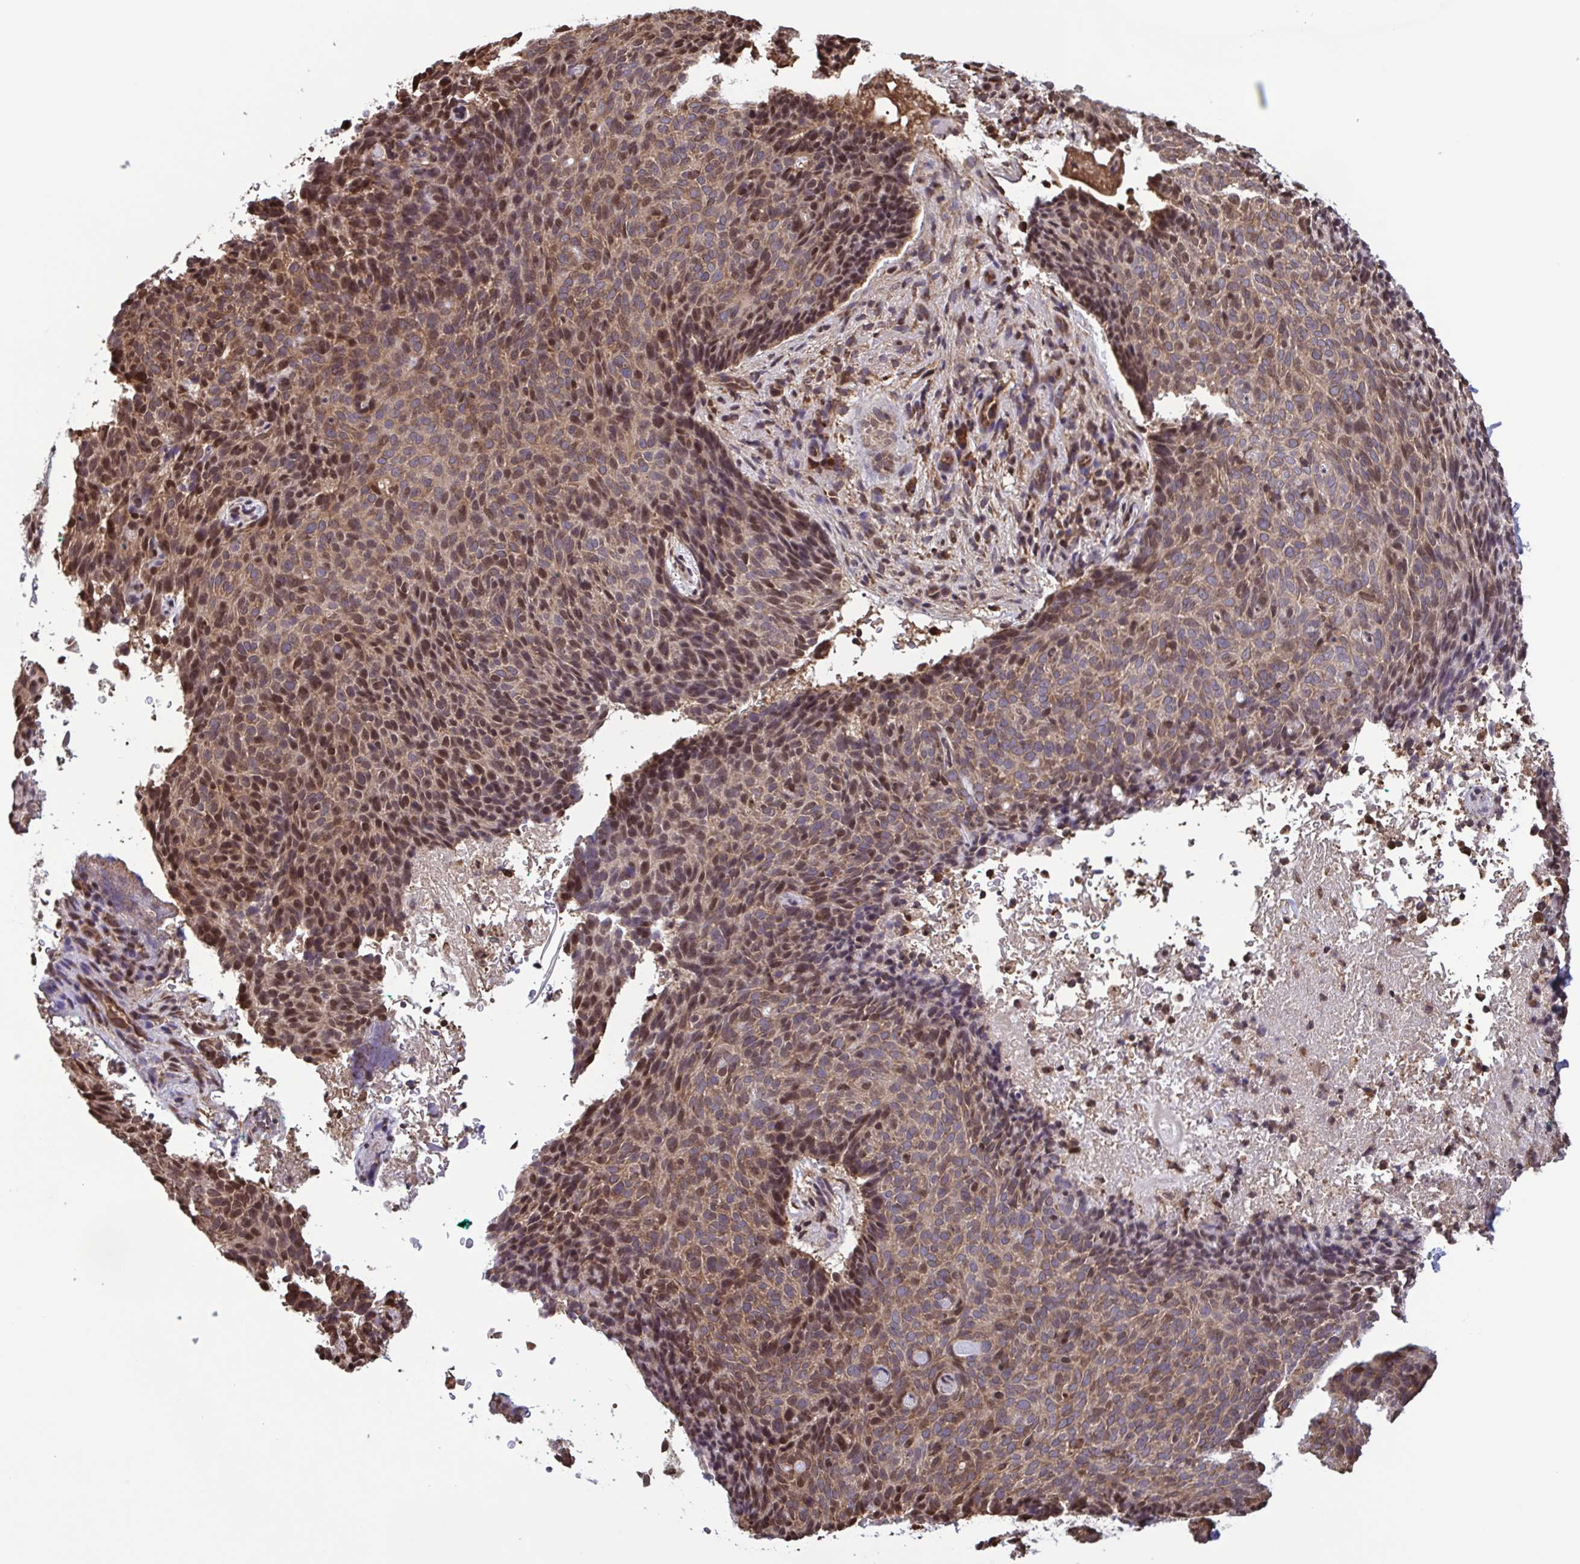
{"staining": {"intensity": "moderate", "quantity": ">75%", "location": "cytoplasmic/membranous,nuclear"}, "tissue": "skin cancer", "cell_type": "Tumor cells", "image_type": "cancer", "snomed": [{"axis": "morphology", "description": "Basal cell carcinoma"}, {"axis": "topography", "description": "Skin"}, {"axis": "topography", "description": "Skin of head"}], "caption": "Basal cell carcinoma (skin) stained with a brown dye reveals moderate cytoplasmic/membranous and nuclear positive expression in approximately >75% of tumor cells.", "gene": "SEC63", "patient": {"sex": "female", "age": 92}}